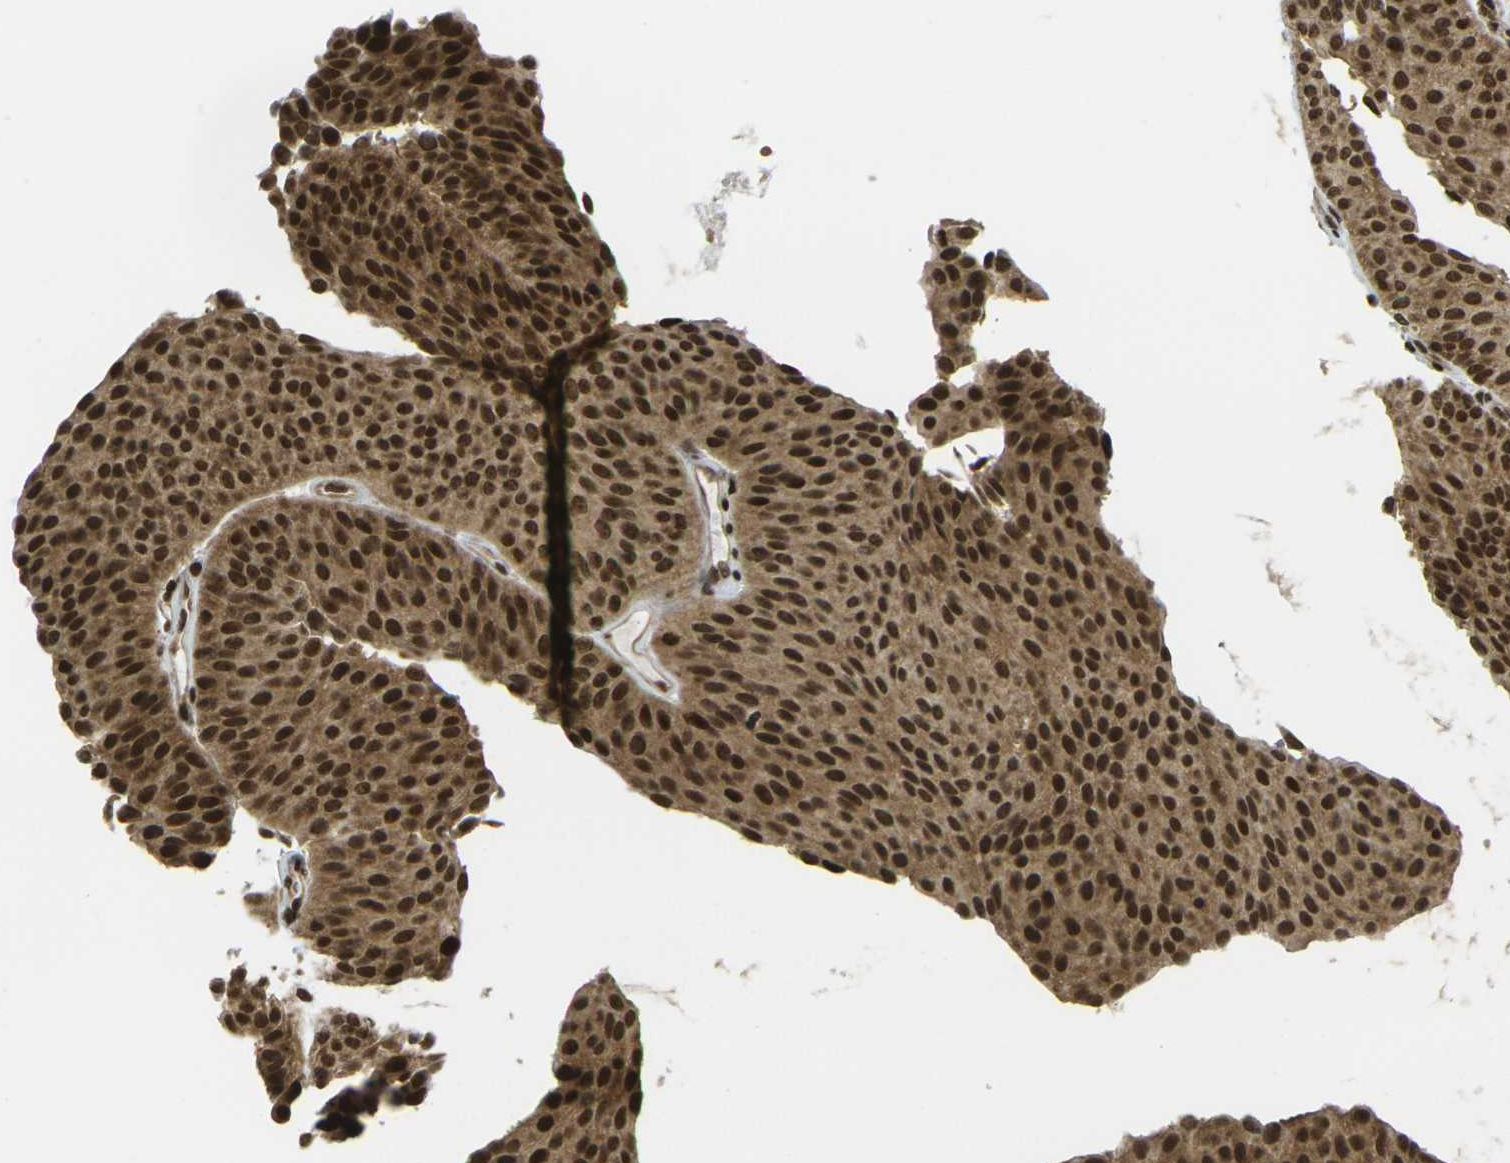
{"staining": {"intensity": "strong", "quantity": ">75%", "location": "cytoplasmic/membranous,nuclear"}, "tissue": "urothelial cancer", "cell_type": "Tumor cells", "image_type": "cancer", "snomed": [{"axis": "morphology", "description": "Urothelial carcinoma, Low grade"}, {"axis": "topography", "description": "Urinary bladder"}], "caption": "A brown stain labels strong cytoplasmic/membranous and nuclear staining of a protein in human urothelial carcinoma (low-grade) tumor cells. (DAB IHC with brightfield microscopy, high magnification).", "gene": "RUVBL2", "patient": {"sex": "female", "age": 60}}